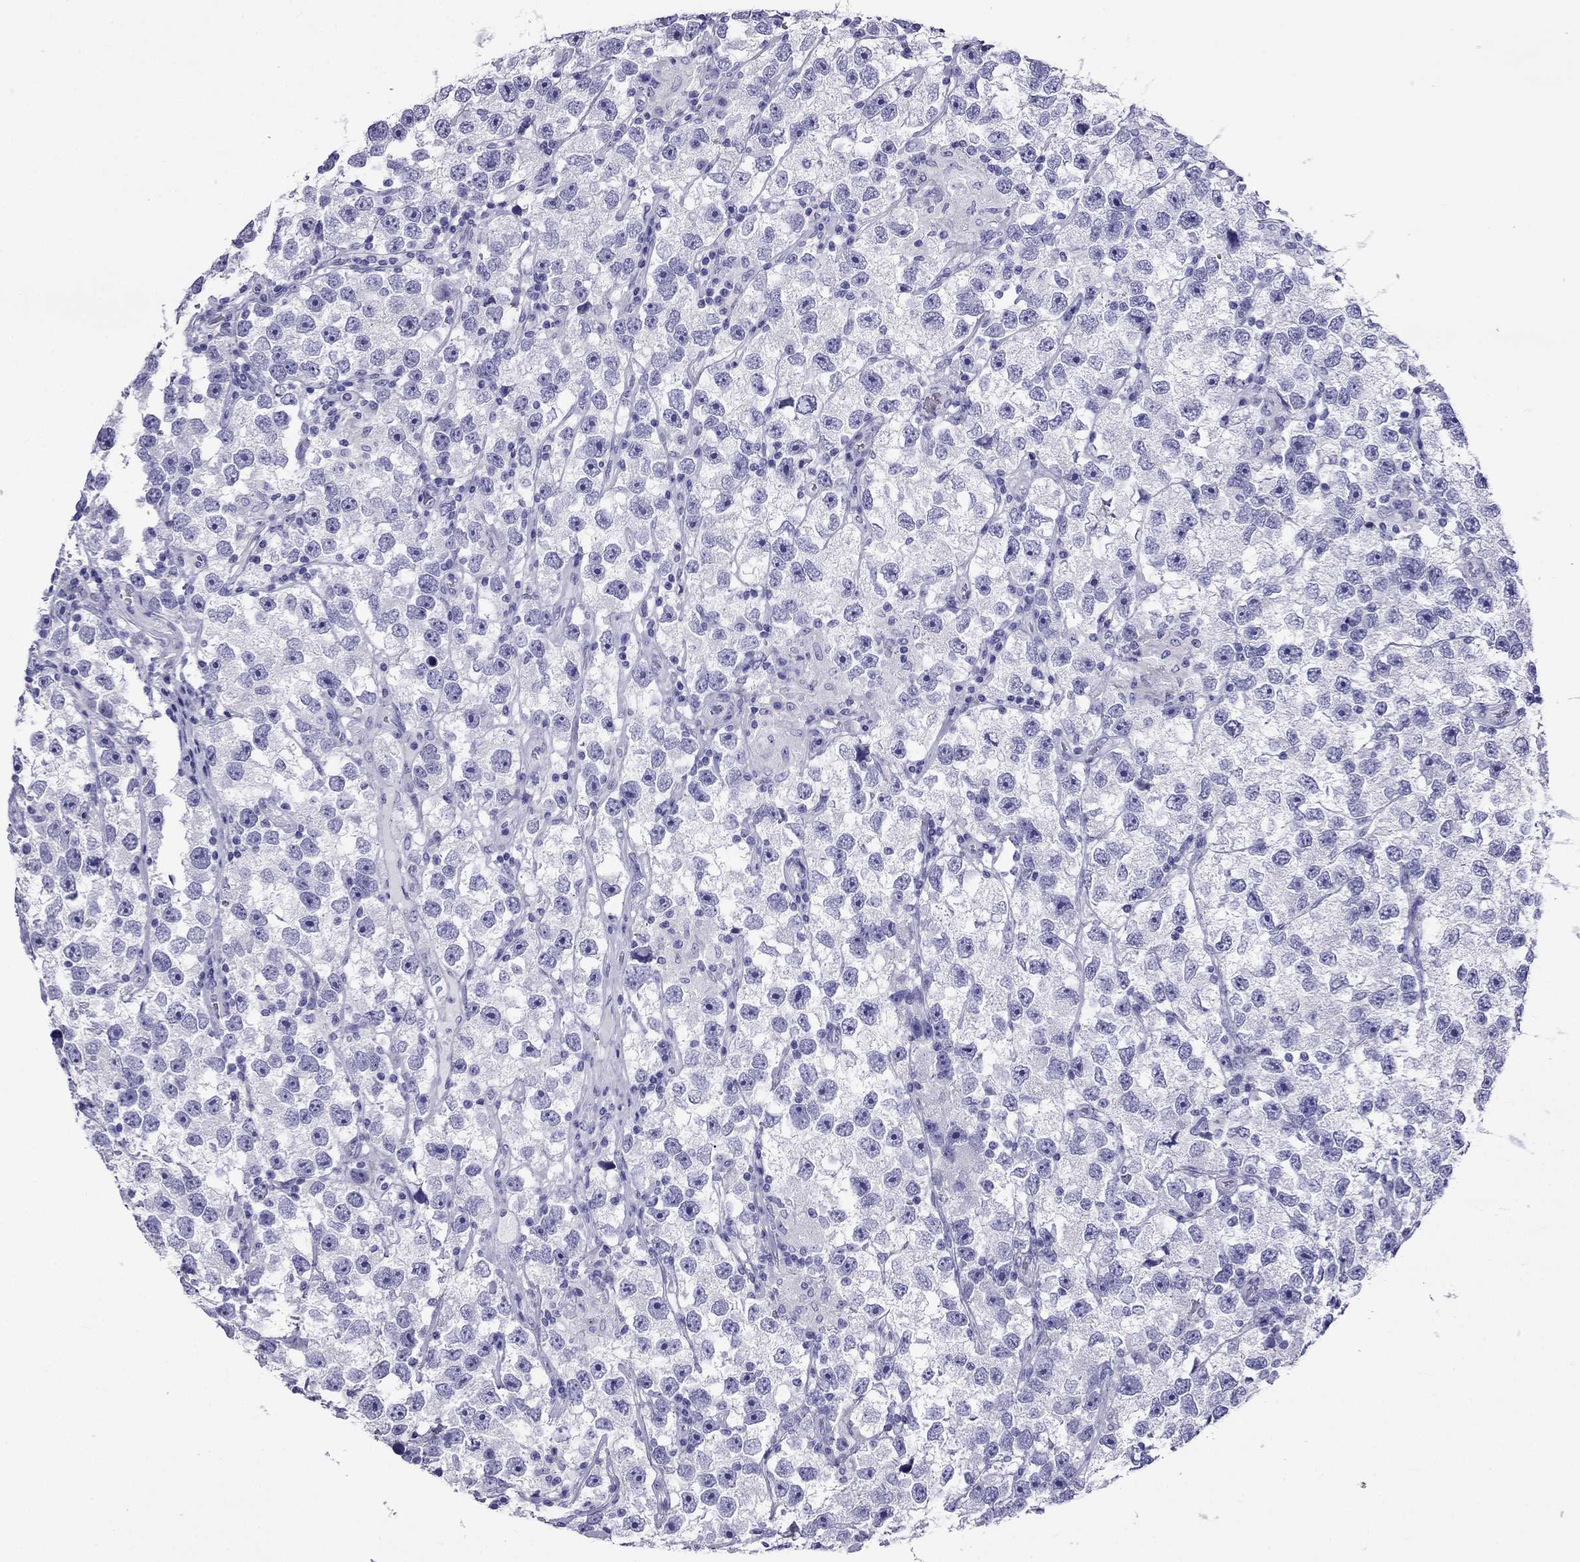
{"staining": {"intensity": "negative", "quantity": "none", "location": "none"}, "tissue": "testis cancer", "cell_type": "Tumor cells", "image_type": "cancer", "snomed": [{"axis": "morphology", "description": "Seminoma, NOS"}, {"axis": "topography", "description": "Testis"}], "caption": "Histopathology image shows no protein positivity in tumor cells of testis seminoma tissue. (Brightfield microscopy of DAB (3,3'-diaminobenzidine) immunohistochemistry (IHC) at high magnification).", "gene": "ARR3", "patient": {"sex": "male", "age": 26}}